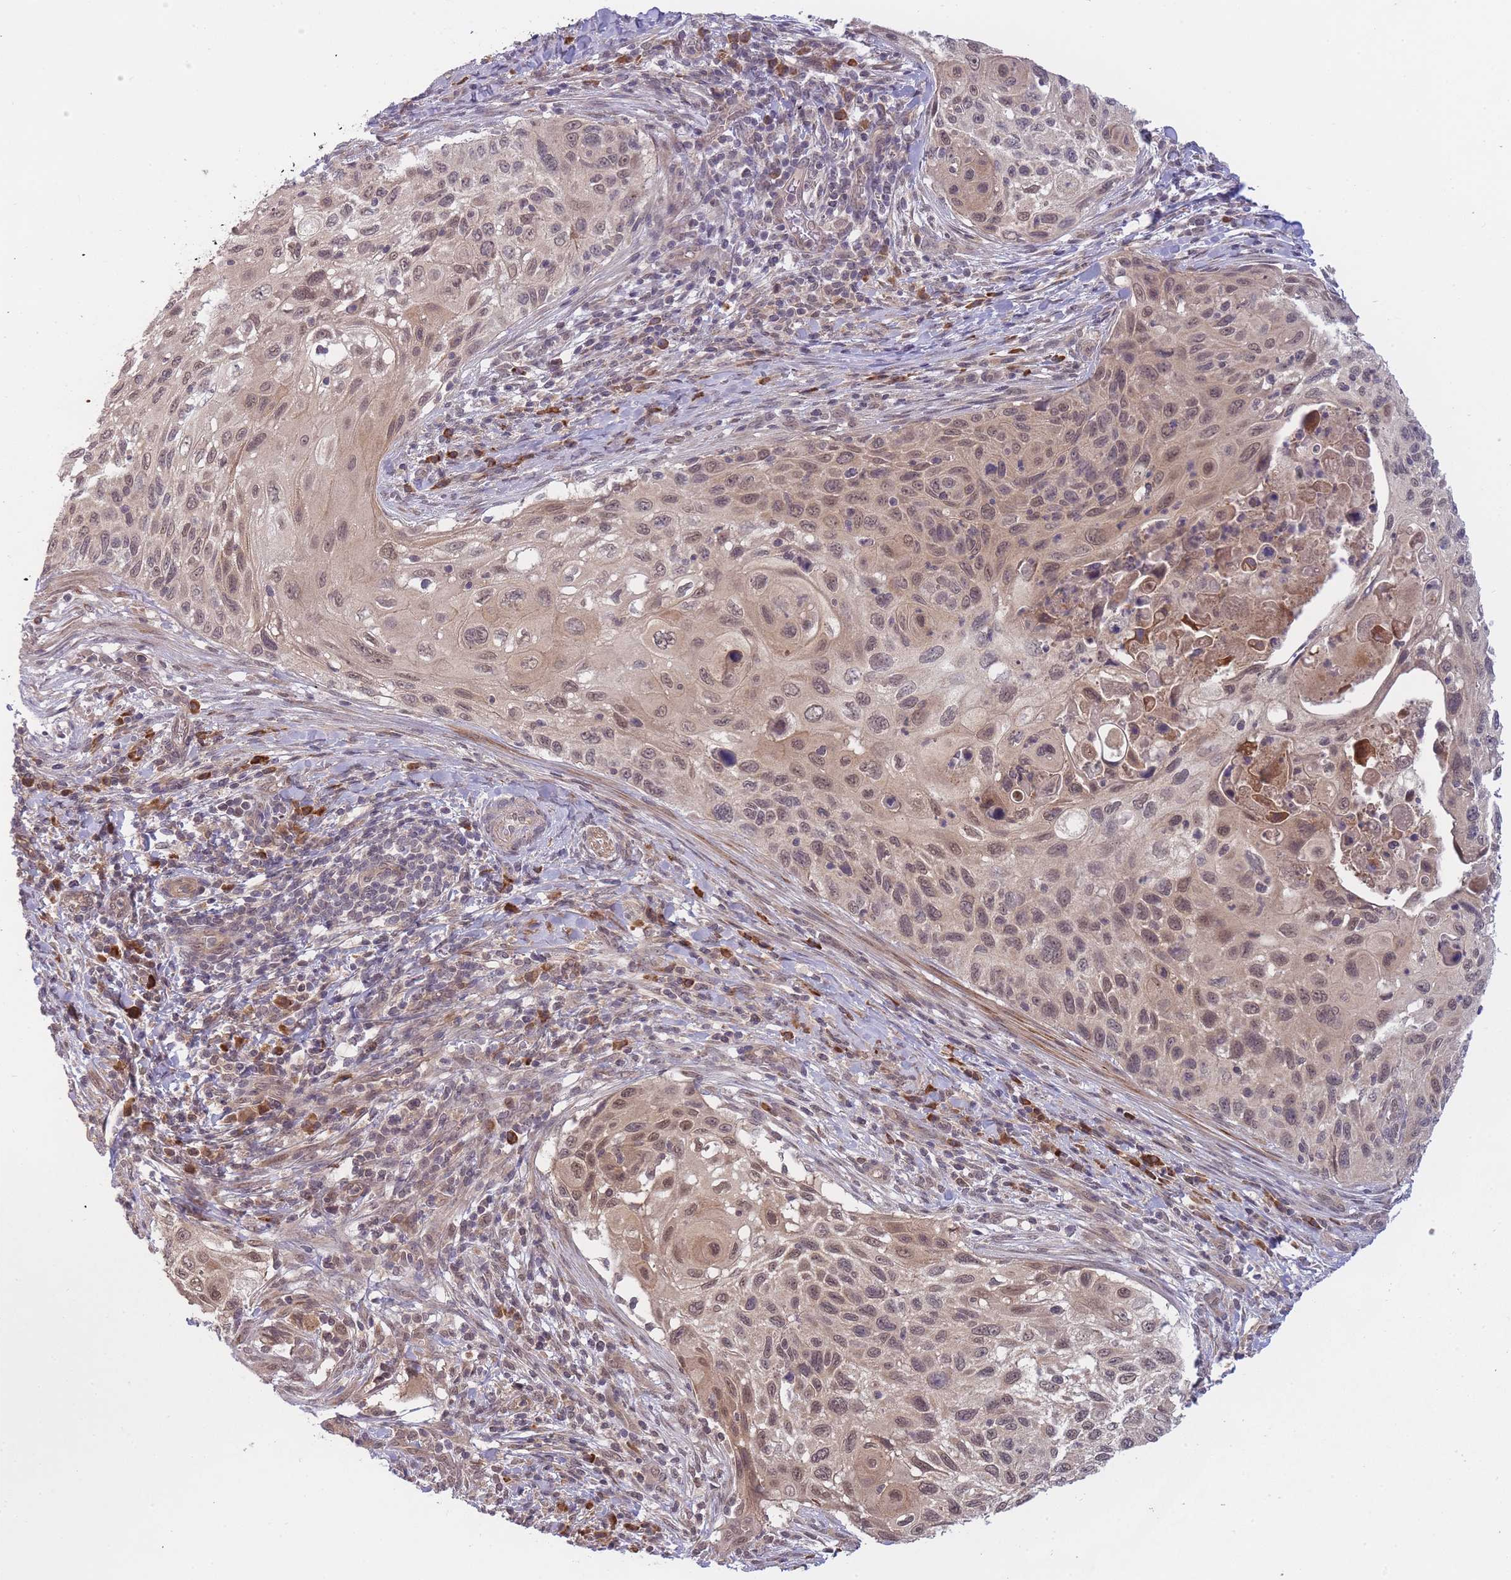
{"staining": {"intensity": "weak", "quantity": ">75%", "location": "cytoplasmic/membranous,nuclear"}, "tissue": "cervical cancer", "cell_type": "Tumor cells", "image_type": "cancer", "snomed": [{"axis": "morphology", "description": "Squamous cell carcinoma, NOS"}, {"axis": "topography", "description": "Cervix"}], "caption": "Immunohistochemical staining of cervical cancer (squamous cell carcinoma) shows low levels of weak cytoplasmic/membranous and nuclear staining in about >75% of tumor cells.", "gene": "SMC6", "patient": {"sex": "female", "age": 70}}